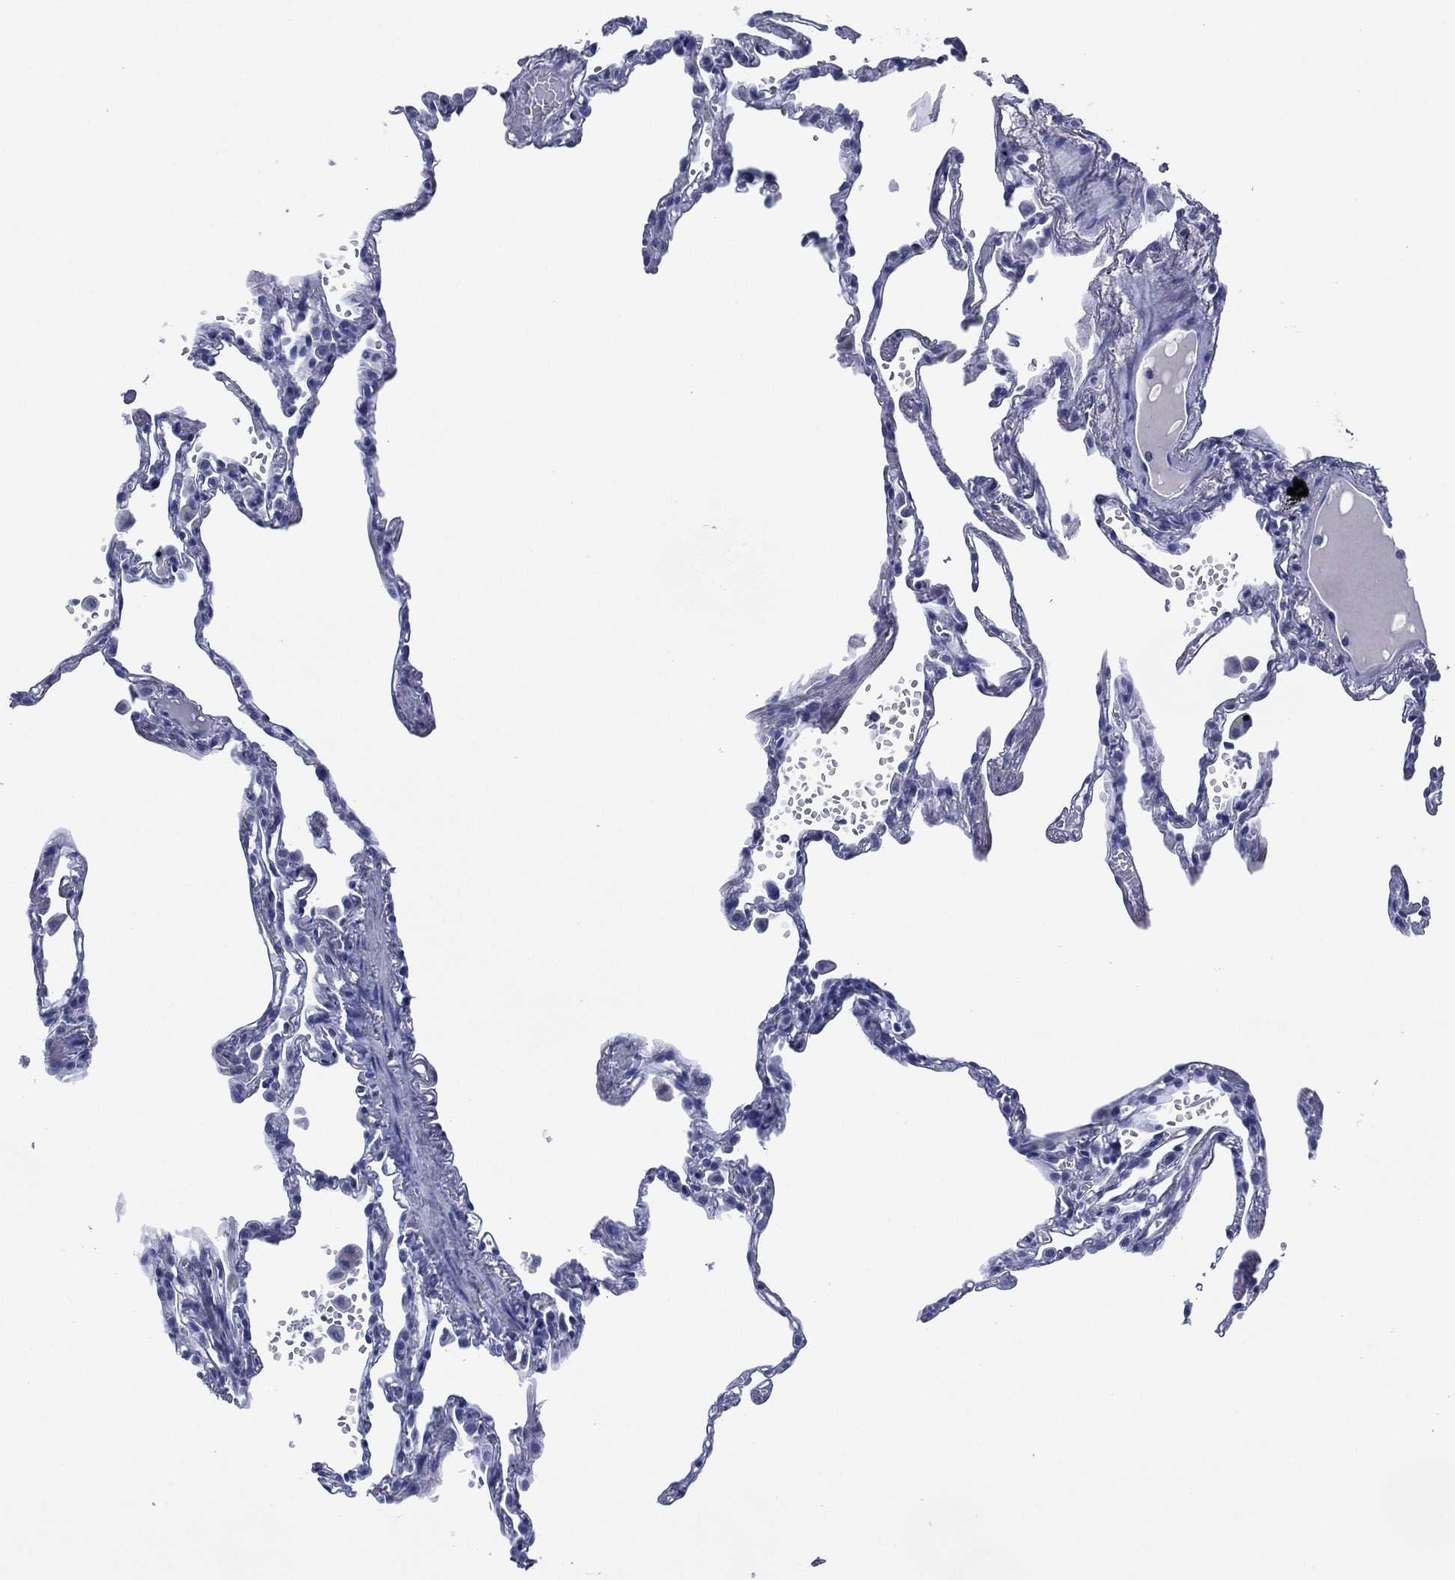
{"staining": {"intensity": "negative", "quantity": "none", "location": "none"}, "tissue": "lung", "cell_type": "Alveolar cells", "image_type": "normal", "snomed": [{"axis": "morphology", "description": "Normal tissue, NOS"}, {"axis": "topography", "description": "Lung"}], "caption": "Image shows no protein staining in alveolar cells of benign lung. (IHC, brightfield microscopy, high magnification).", "gene": "SIGLECL1", "patient": {"sex": "male", "age": 78}}